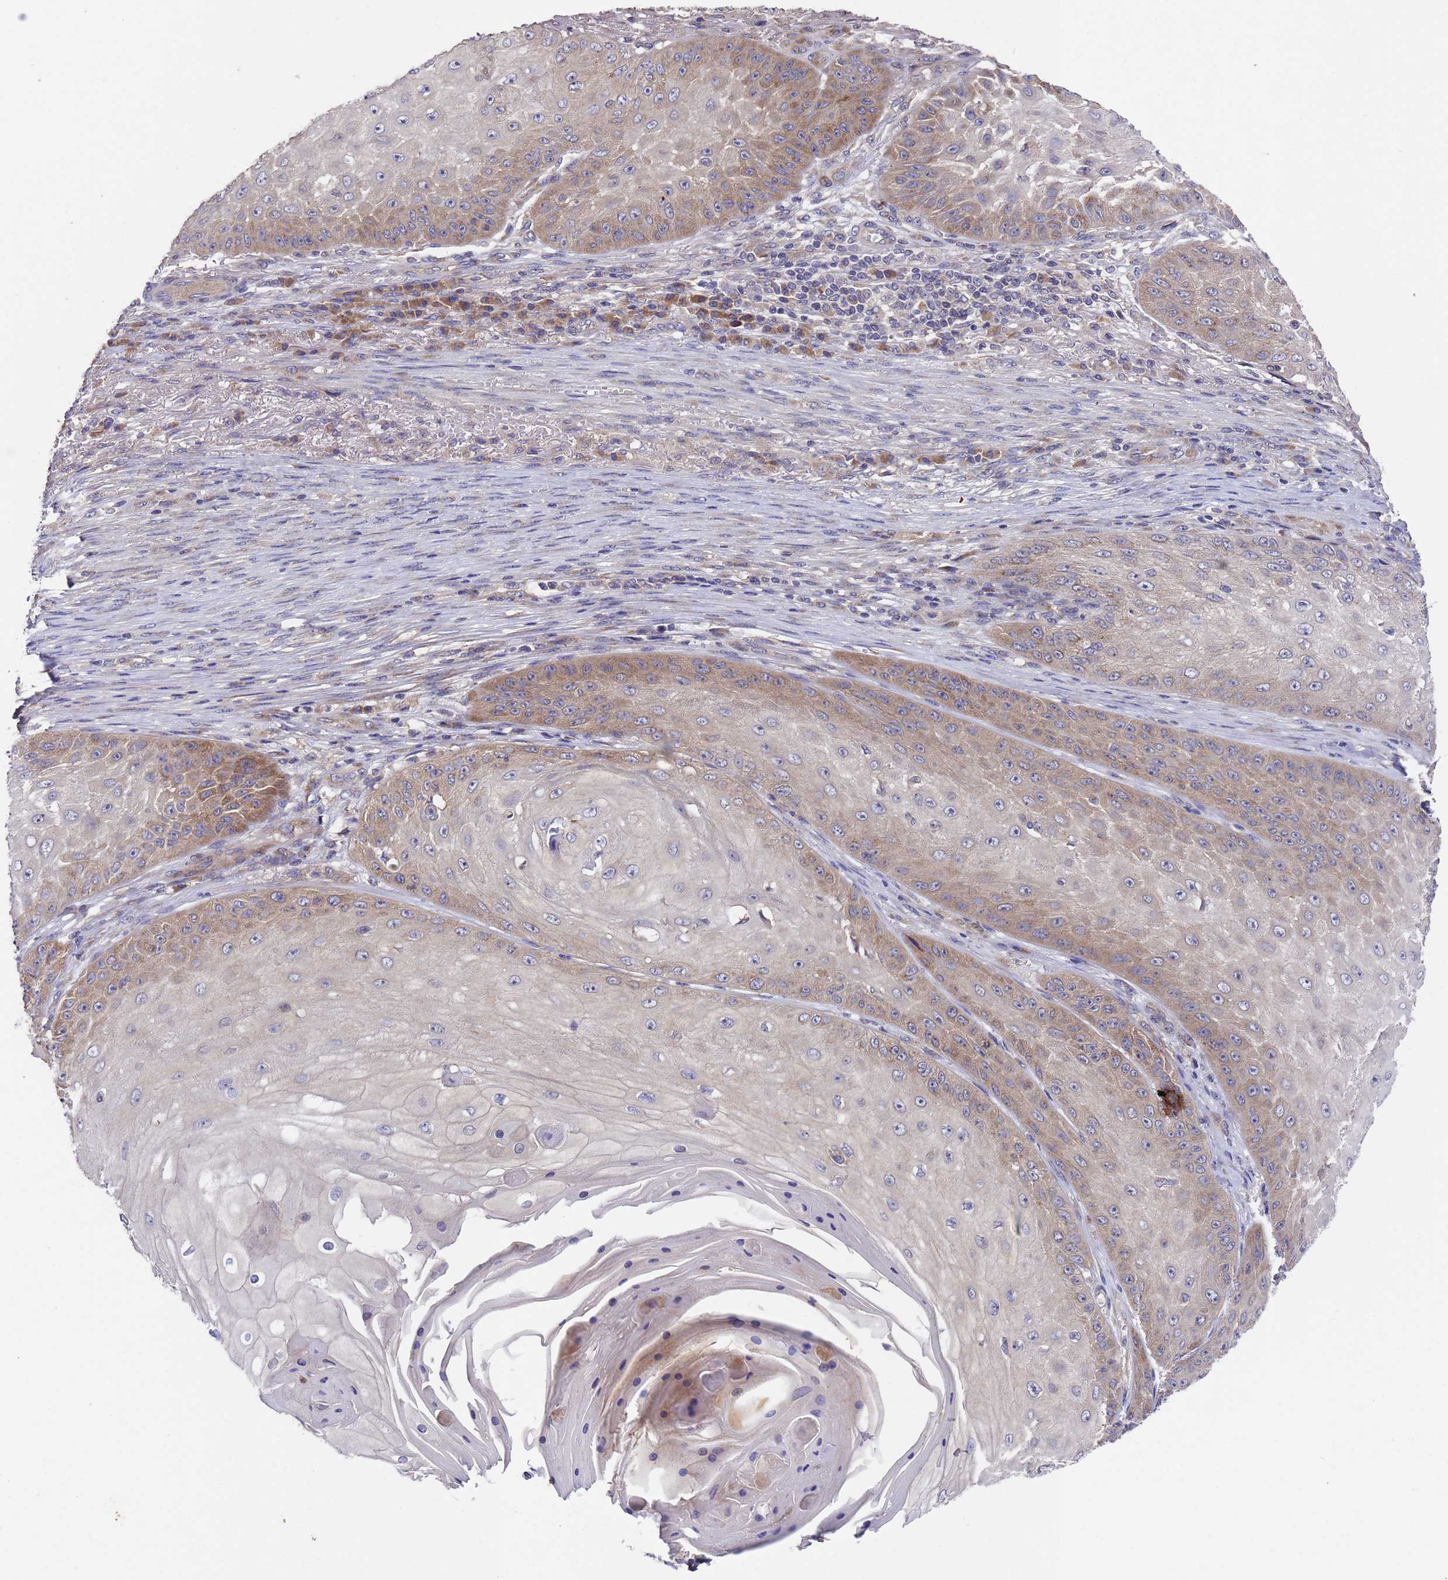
{"staining": {"intensity": "moderate", "quantity": "25%-75%", "location": "cytoplasmic/membranous"}, "tissue": "skin cancer", "cell_type": "Tumor cells", "image_type": "cancer", "snomed": [{"axis": "morphology", "description": "Squamous cell carcinoma, NOS"}, {"axis": "topography", "description": "Skin"}], "caption": "Skin cancer stained with a brown dye shows moderate cytoplasmic/membranous positive positivity in approximately 25%-75% of tumor cells.", "gene": "DCAF12L2", "patient": {"sex": "male", "age": 70}}